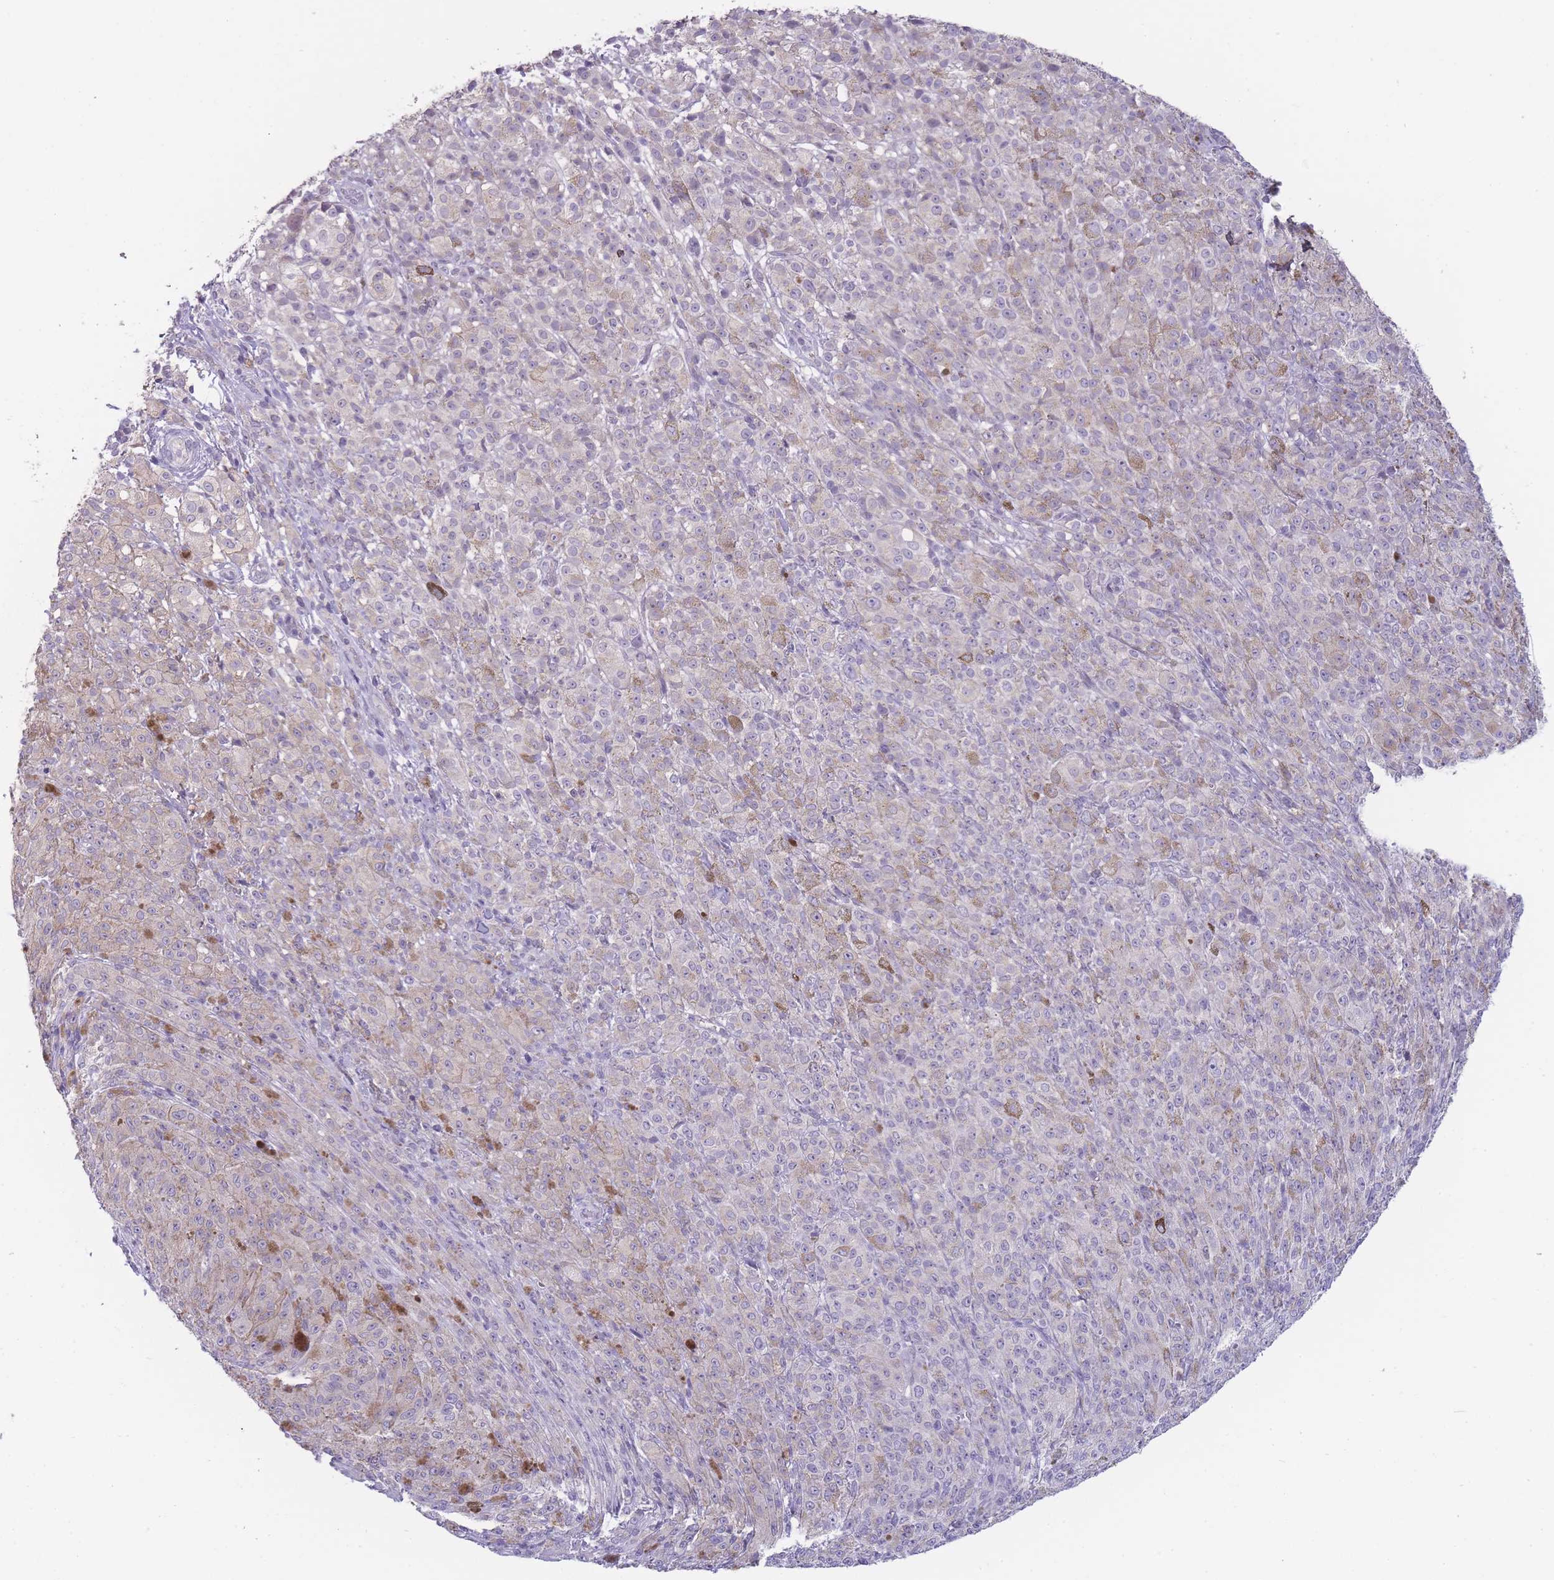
{"staining": {"intensity": "negative", "quantity": "none", "location": "none"}, "tissue": "melanoma", "cell_type": "Tumor cells", "image_type": "cancer", "snomed": [{"axis": "morphology", "description": "Malignant melanoma, NOS"}, {"axis": "topography", "description": "Skin"}], "caption": "A micrograph of melanoma stained for a protein displays no brown staining in tumor cells.", "gene": "DCANP1", "patient": {"sex": "female", "age": 52}}